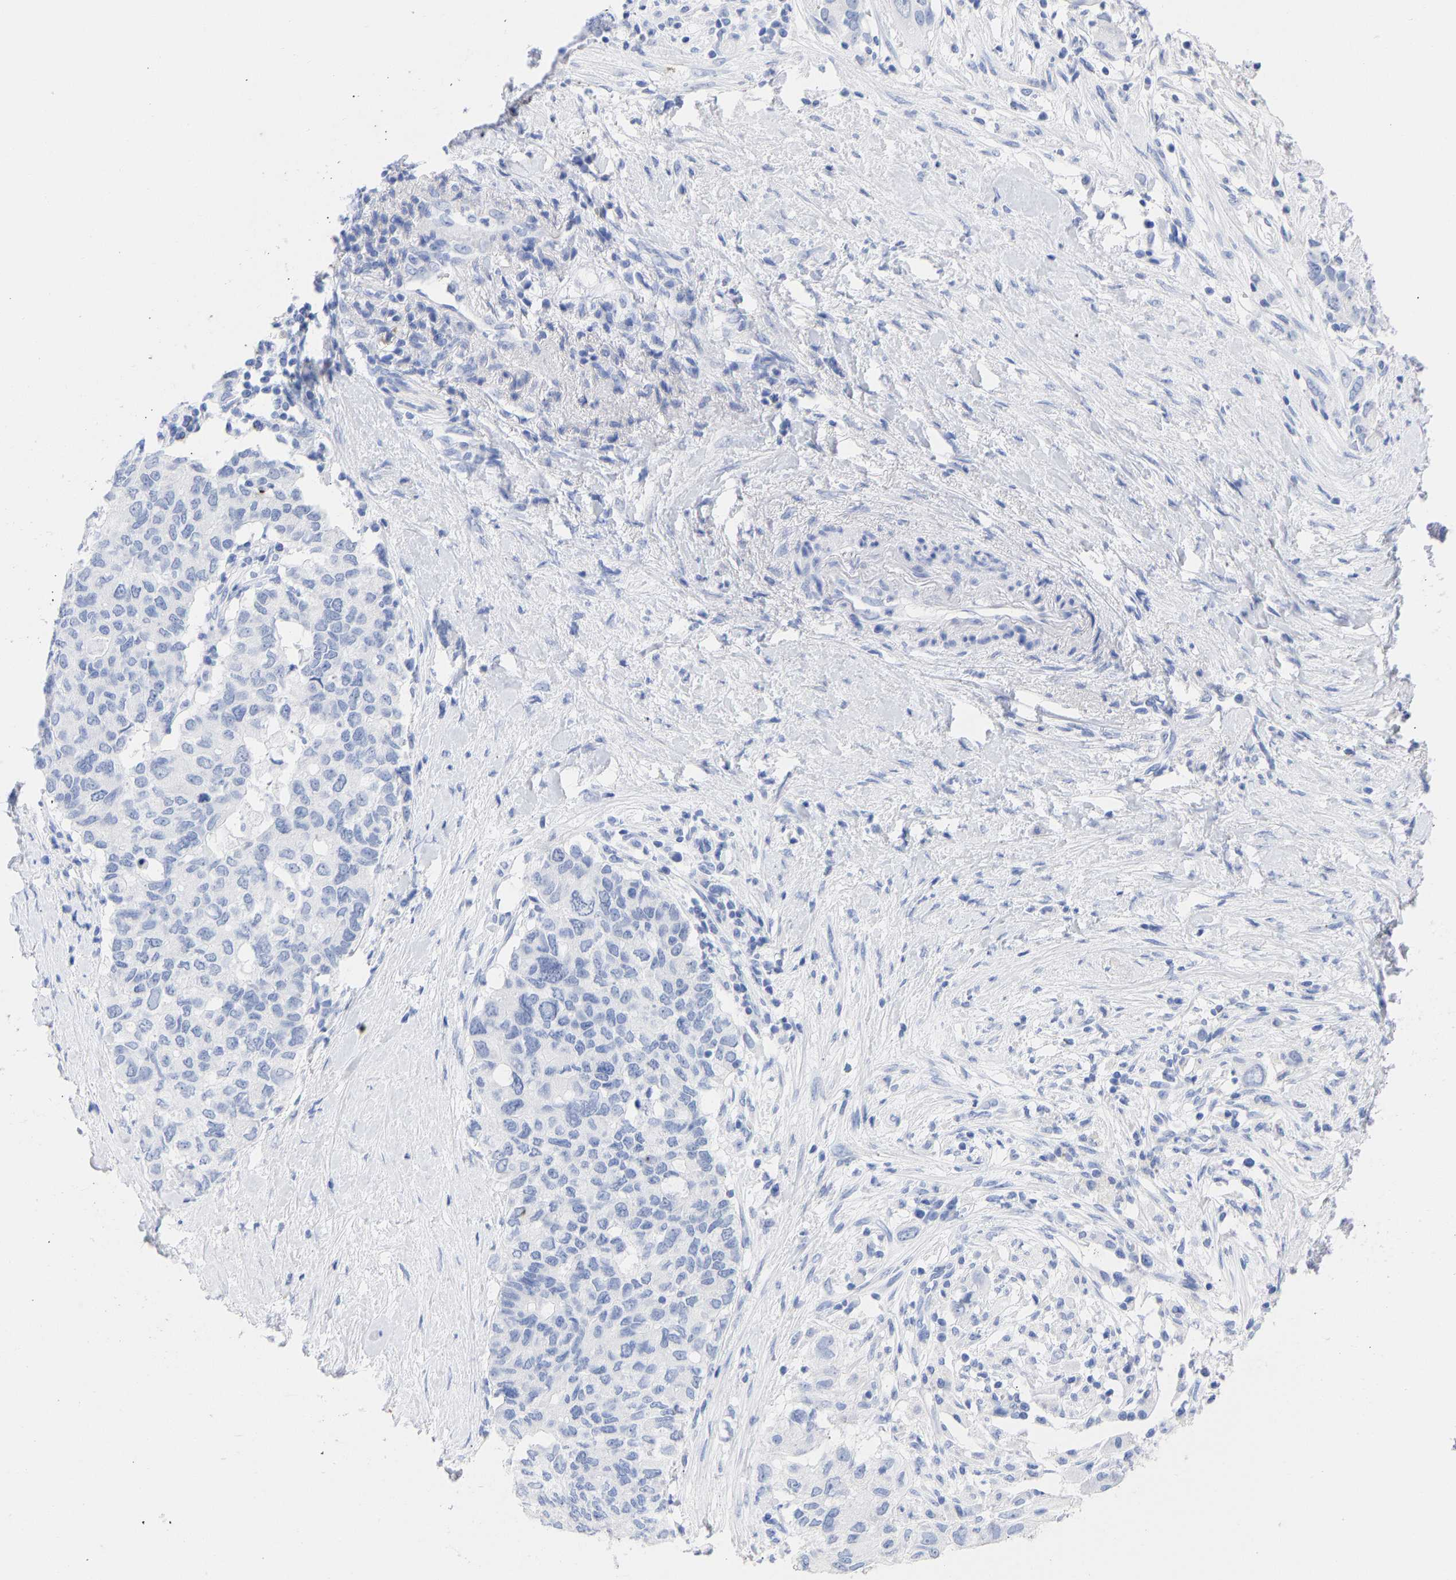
{"staining": {"intensity": "negative", "quantity": "none", "location": "none"}, "tissue": "pancreatic cancer", "cell_type": "Tumor cells", "image_type": "cancer", "snomed": [{"axis": "morphology", "description": "Adenocarcinoma, NOS"}, {"axis": "topography", "description": "Pancreas"}], "caption": "A micrograph of pancreatic adenocarcinoma stained for a protein reveals no brown staining in tumor cells. The staining was performed using DAB to visualize the protein expression in brown, while the nuclei were stained in blue with hematoxylin (Magnification: 20x).", "gene": "KRT1", "patient": {"sex": "female", "age": 56}}